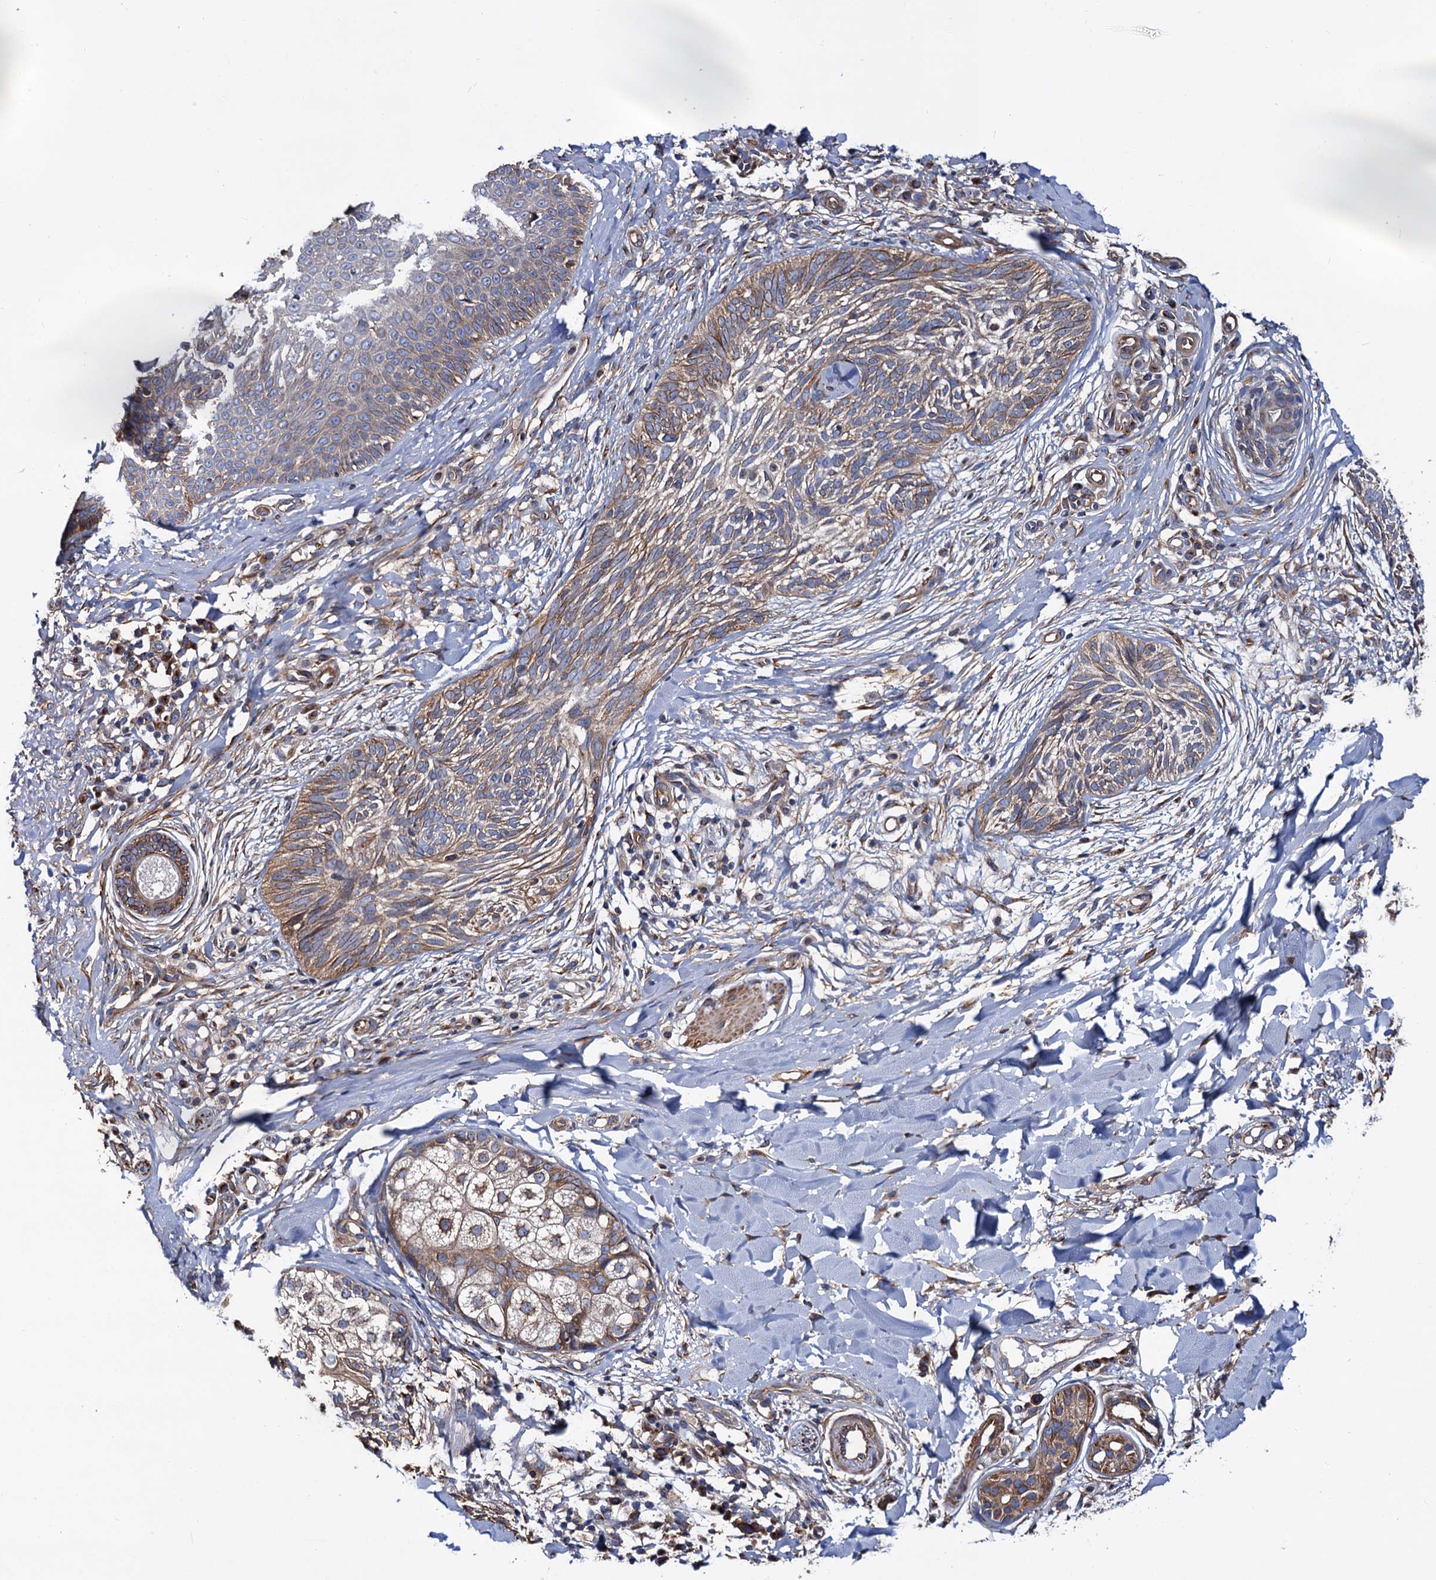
{"staining": {"intensity": "moderate", "quantity": ">75%", "location": "cytoplasmic/membranous"}, "tissue": "skin cancer", "cell_type": "Tumor cells", "image_type": "cancer", "snomed": [{"axis": "morphology", "description": "Basal cell carcinoma"}, {"axis": "topography", "description": "Skin"}], "caption": "Moderate cytoplasmic/membranous positivity is present in approximately >75% of tumor cells in skin basal cell carcinoma.", "gene": "ZDHHC18", "patient": {"sex": "female", "age": 61}}